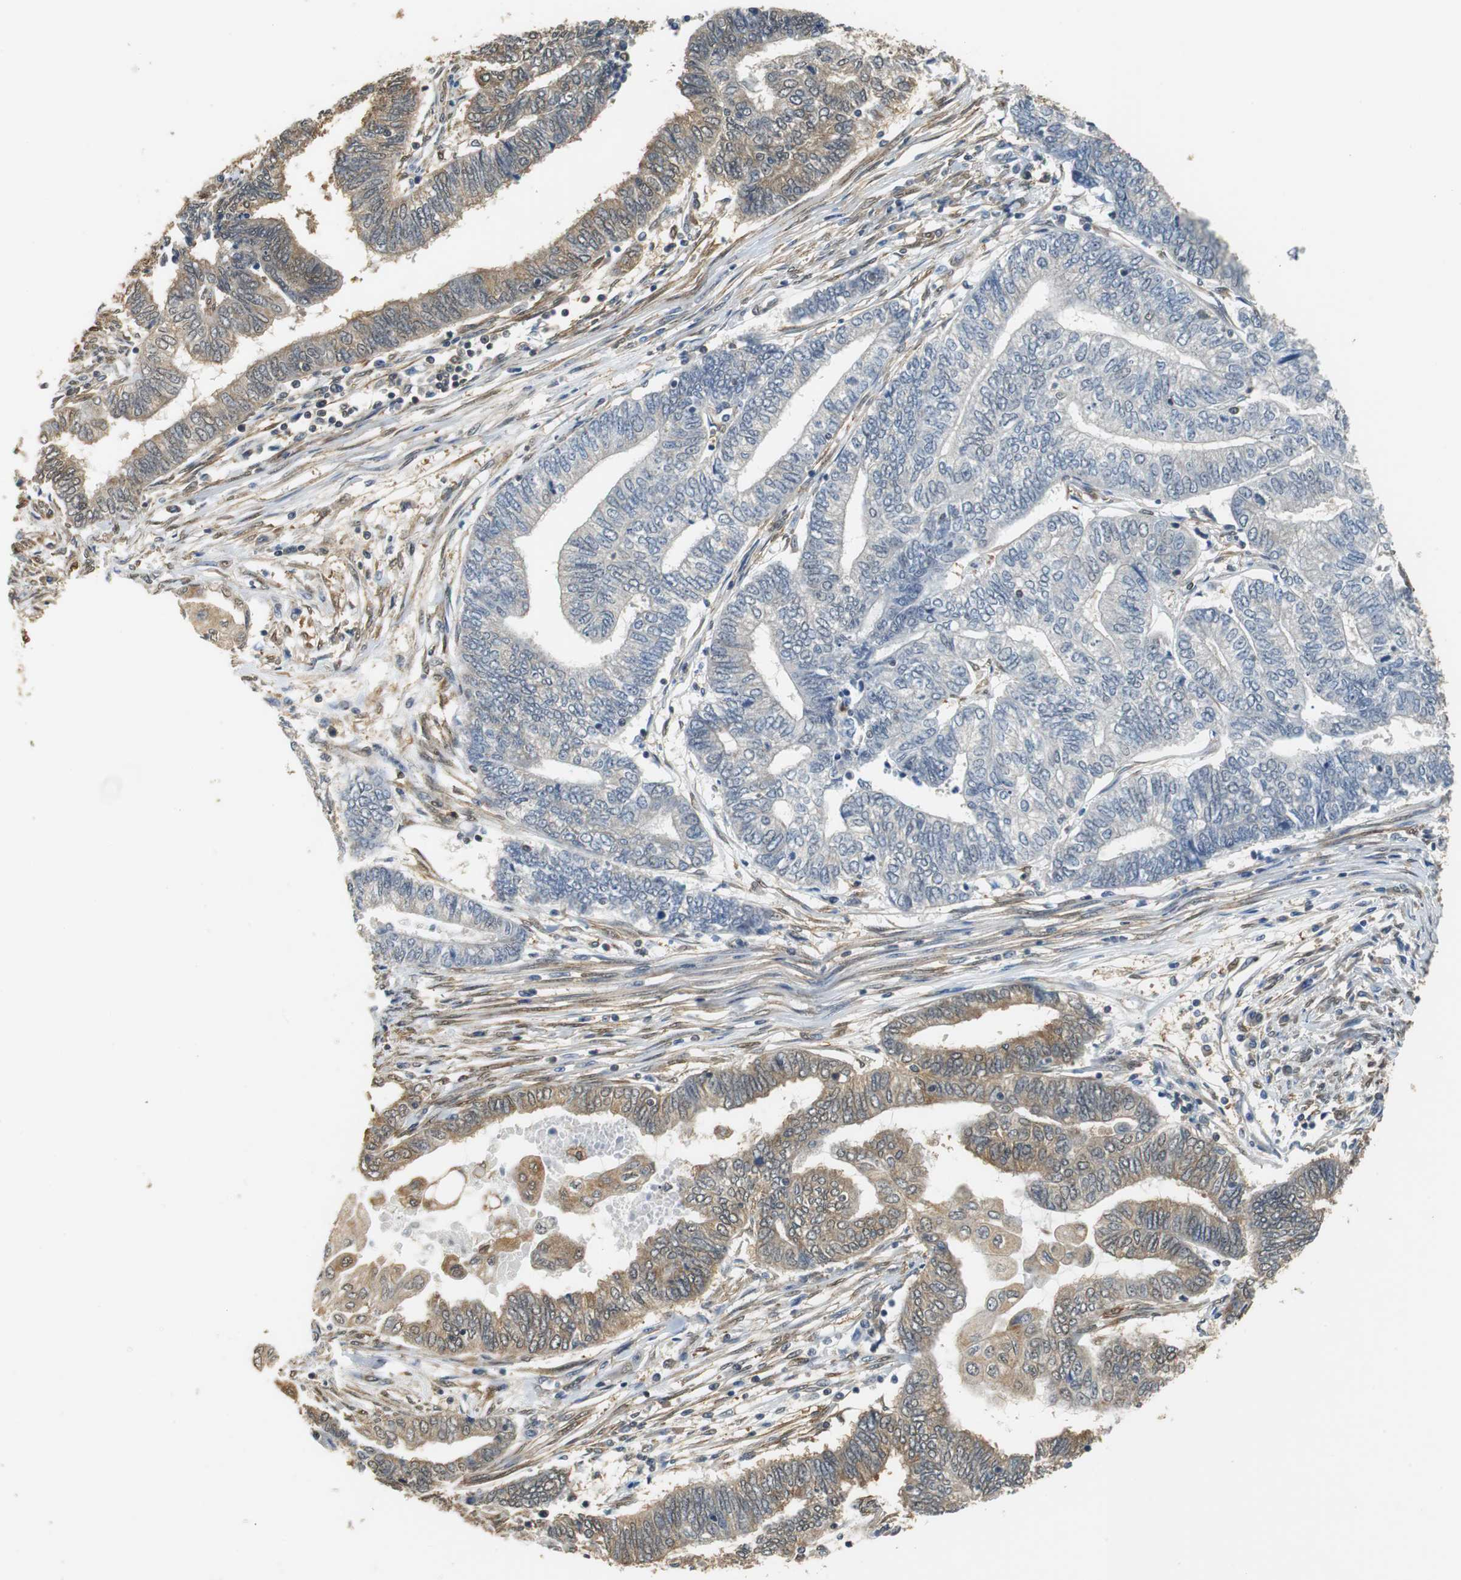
{"staining": {"intensity": "moderate", "quantity": "25%-75%", "location": "cytoplasmic/membranous"}, "tissue": "endometrial cancer", "cell_type": "Tumor cells", "image_type": "cancer", "snomed": [{"axis": "morphology", "description": "Adenocarcinoma, NOS"}, {"axis": "topography", "description": "Uterus"}, {"axis": "topography", "description": "Endometrium"}], "caption": "Endometrial cancer (adenocarcinoma) tissue demonstrates moderate cytoplasmic/membranous staining in about 25%-75% of tumor cells (brown staining indicates protein expression, while blue staining denotes nuclei).", "gene": "UBQLN2", "patient": {"sex": "female", "age": 70}}